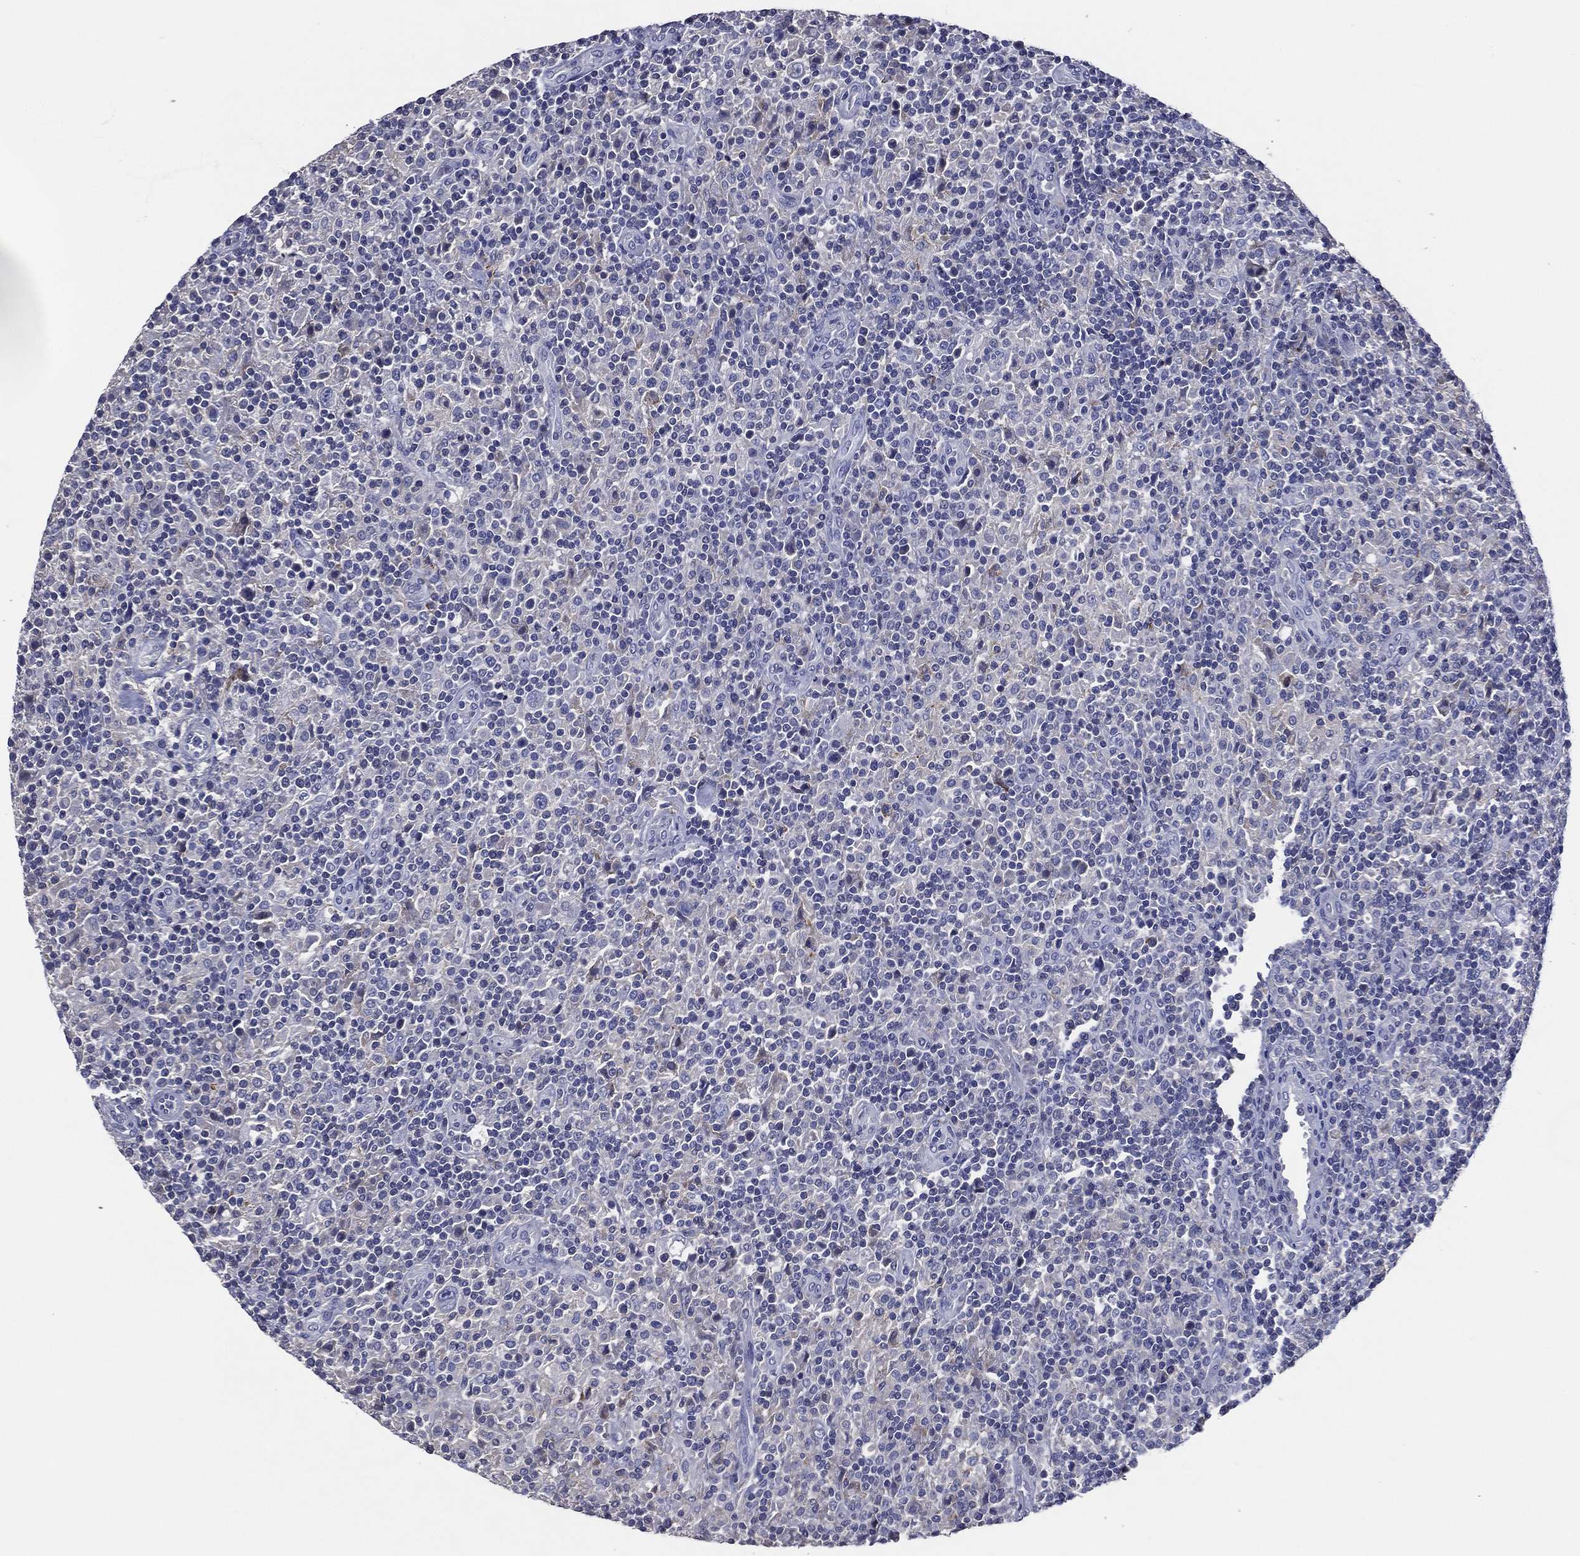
{"staining": {"intensity": "negative", "quantity": "none", "location": "none"}, "tissue": "lymphoma", "cell_type": "Tumor cells", "image_type": "cancer", "snomed": [{"axis": "morphology", "description": "Hodgkin's disease, NOS"}, {"axis": "topography", "description": "Lymph node"}], "caption": "A high-resolution micrograph shows IHC staining of lymphoma, which reveals no significant staining in tumor cells. Nuclei are stained in blue.", "gene": "TFAP2A", "patient": {"sex": "male", "age": 70}}